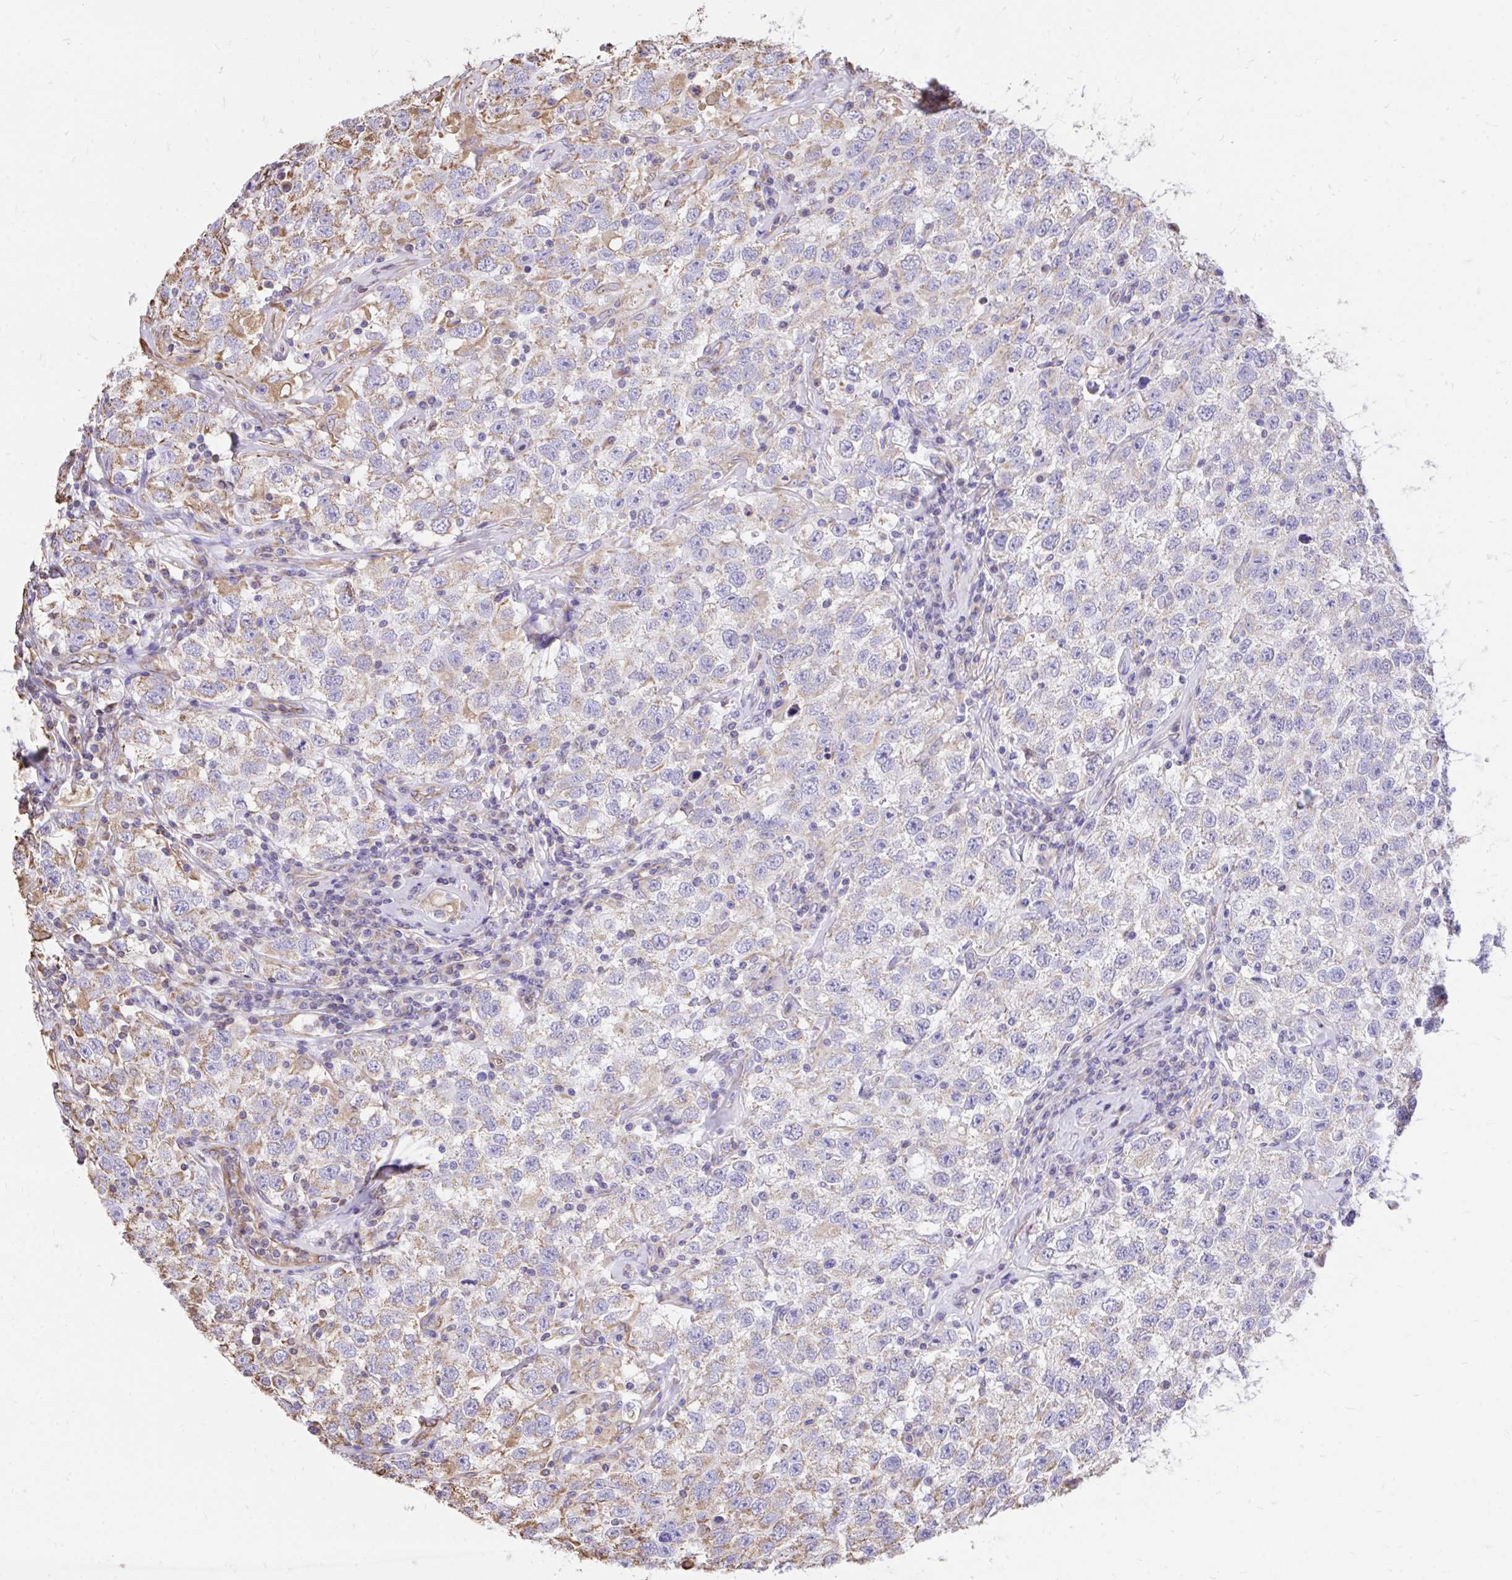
{"staining": {"intensity": "weak", "quantity": "<25%", "location": "cytoplasmic/membranous"}, "tissue": "testis cancer", "cell_type": "Tumor cells", "image_type": "cancer", "snomed": [{"axis": "morphology", "description": "Seminoma, NOS"}, {"axis": "topography", "description": "Testis"}], "caption": "An IHC micrograph of testis seminoma is shown. There is no staining in tumor cells of testis seminoma.", "gene": "RNF103", "patient": {"sex": "male", "age": 41}}